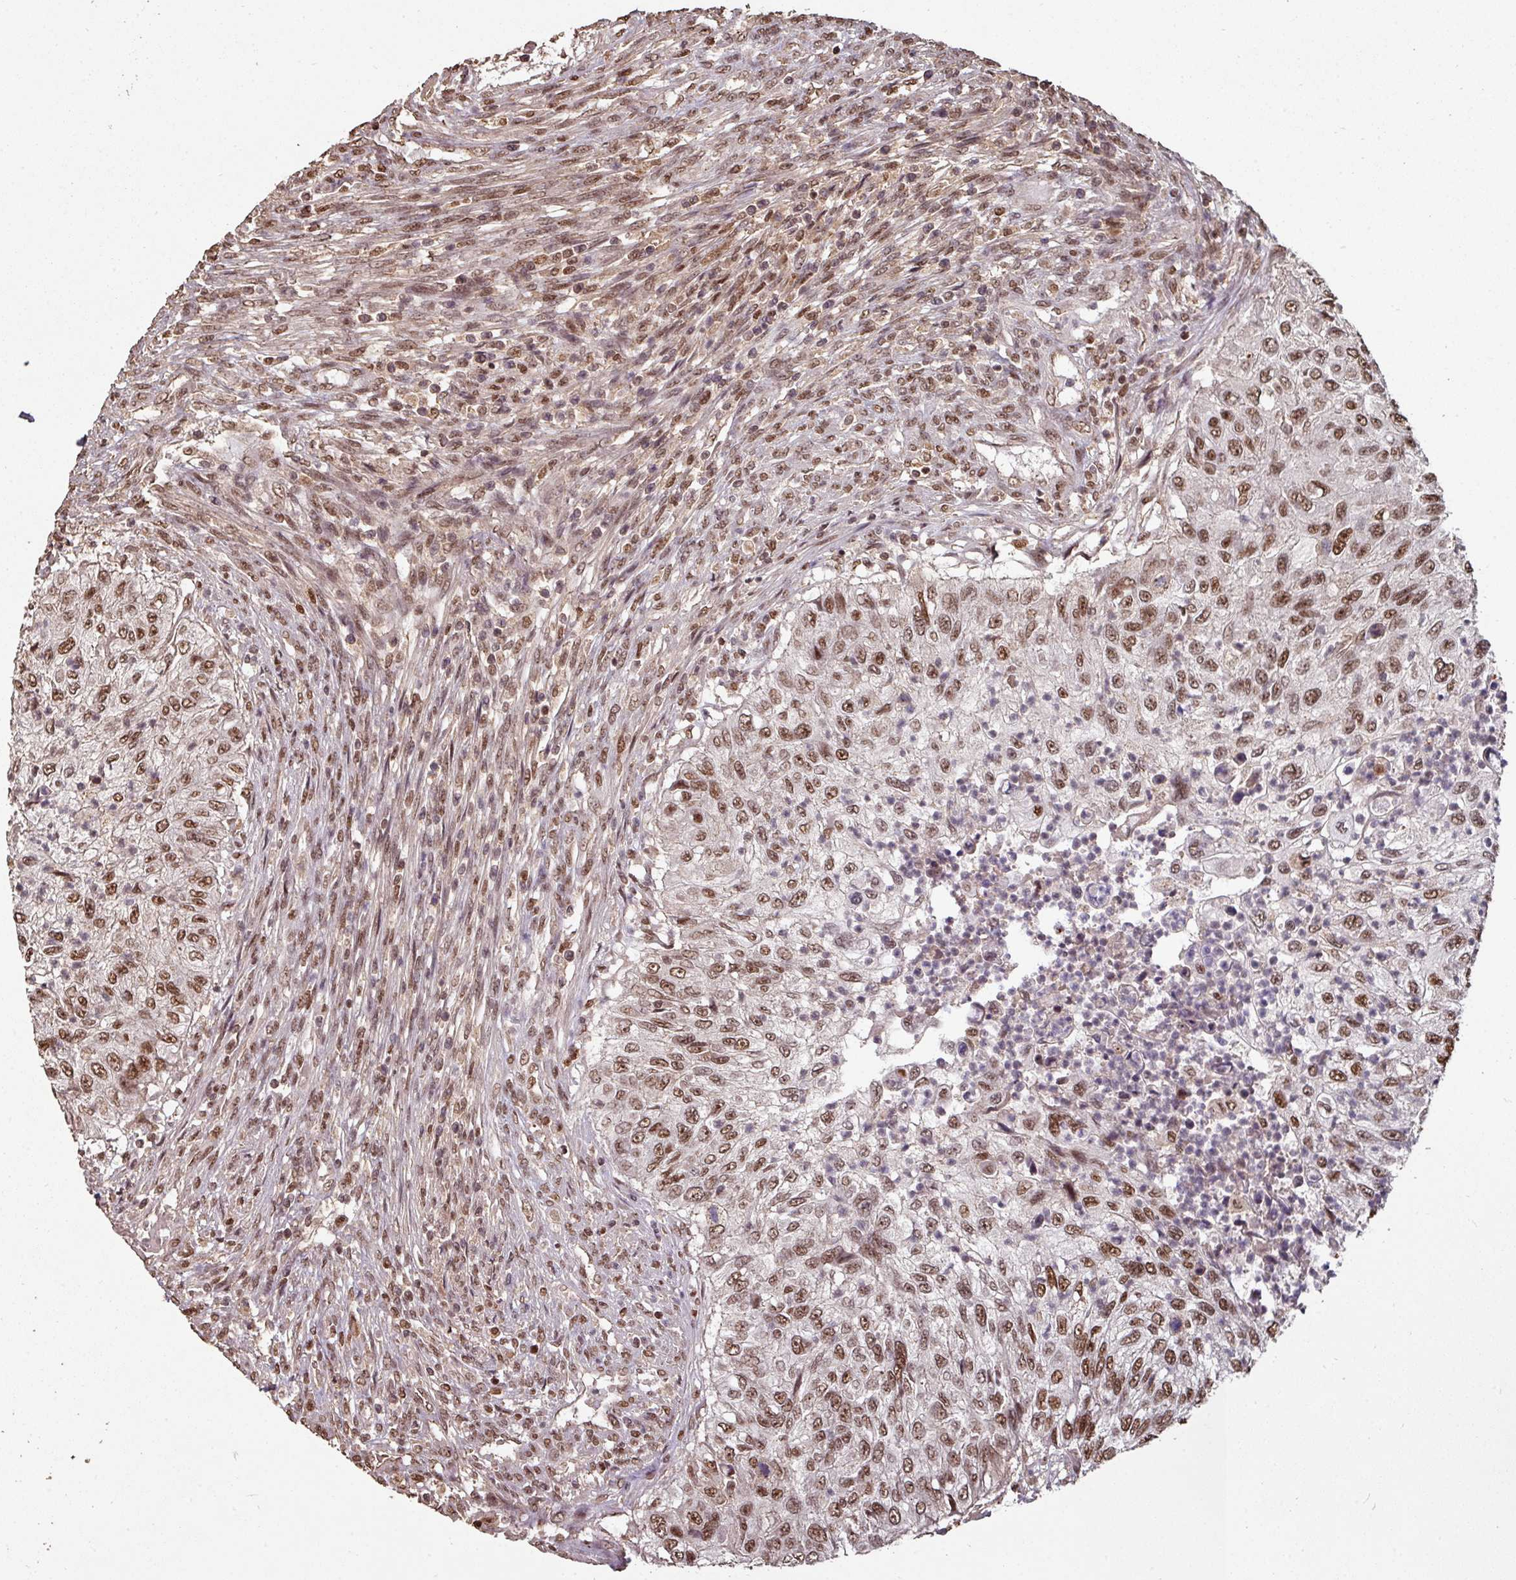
{"staining": {"intensity": "moderate", "quantity": ">75%", "location": "nuclear"}, "tissue": "urothelial cancer", "cell_type": "Tumor cells", "image_type": "cancer", "snomed": [{"axis": "morphology", "description": "Urothelial carcinoma, High grade"}, {"axis": "topography", "description": "Urinary bladder"}], "caption": "High-grade urothelial carcinoma tissue exhibits moderate nuclear staining in approximately >75% of tumor cells, visualized by immunohistochemistry.", "gene": "POLD1", "patient": {"sex": "female", "age": 60}}